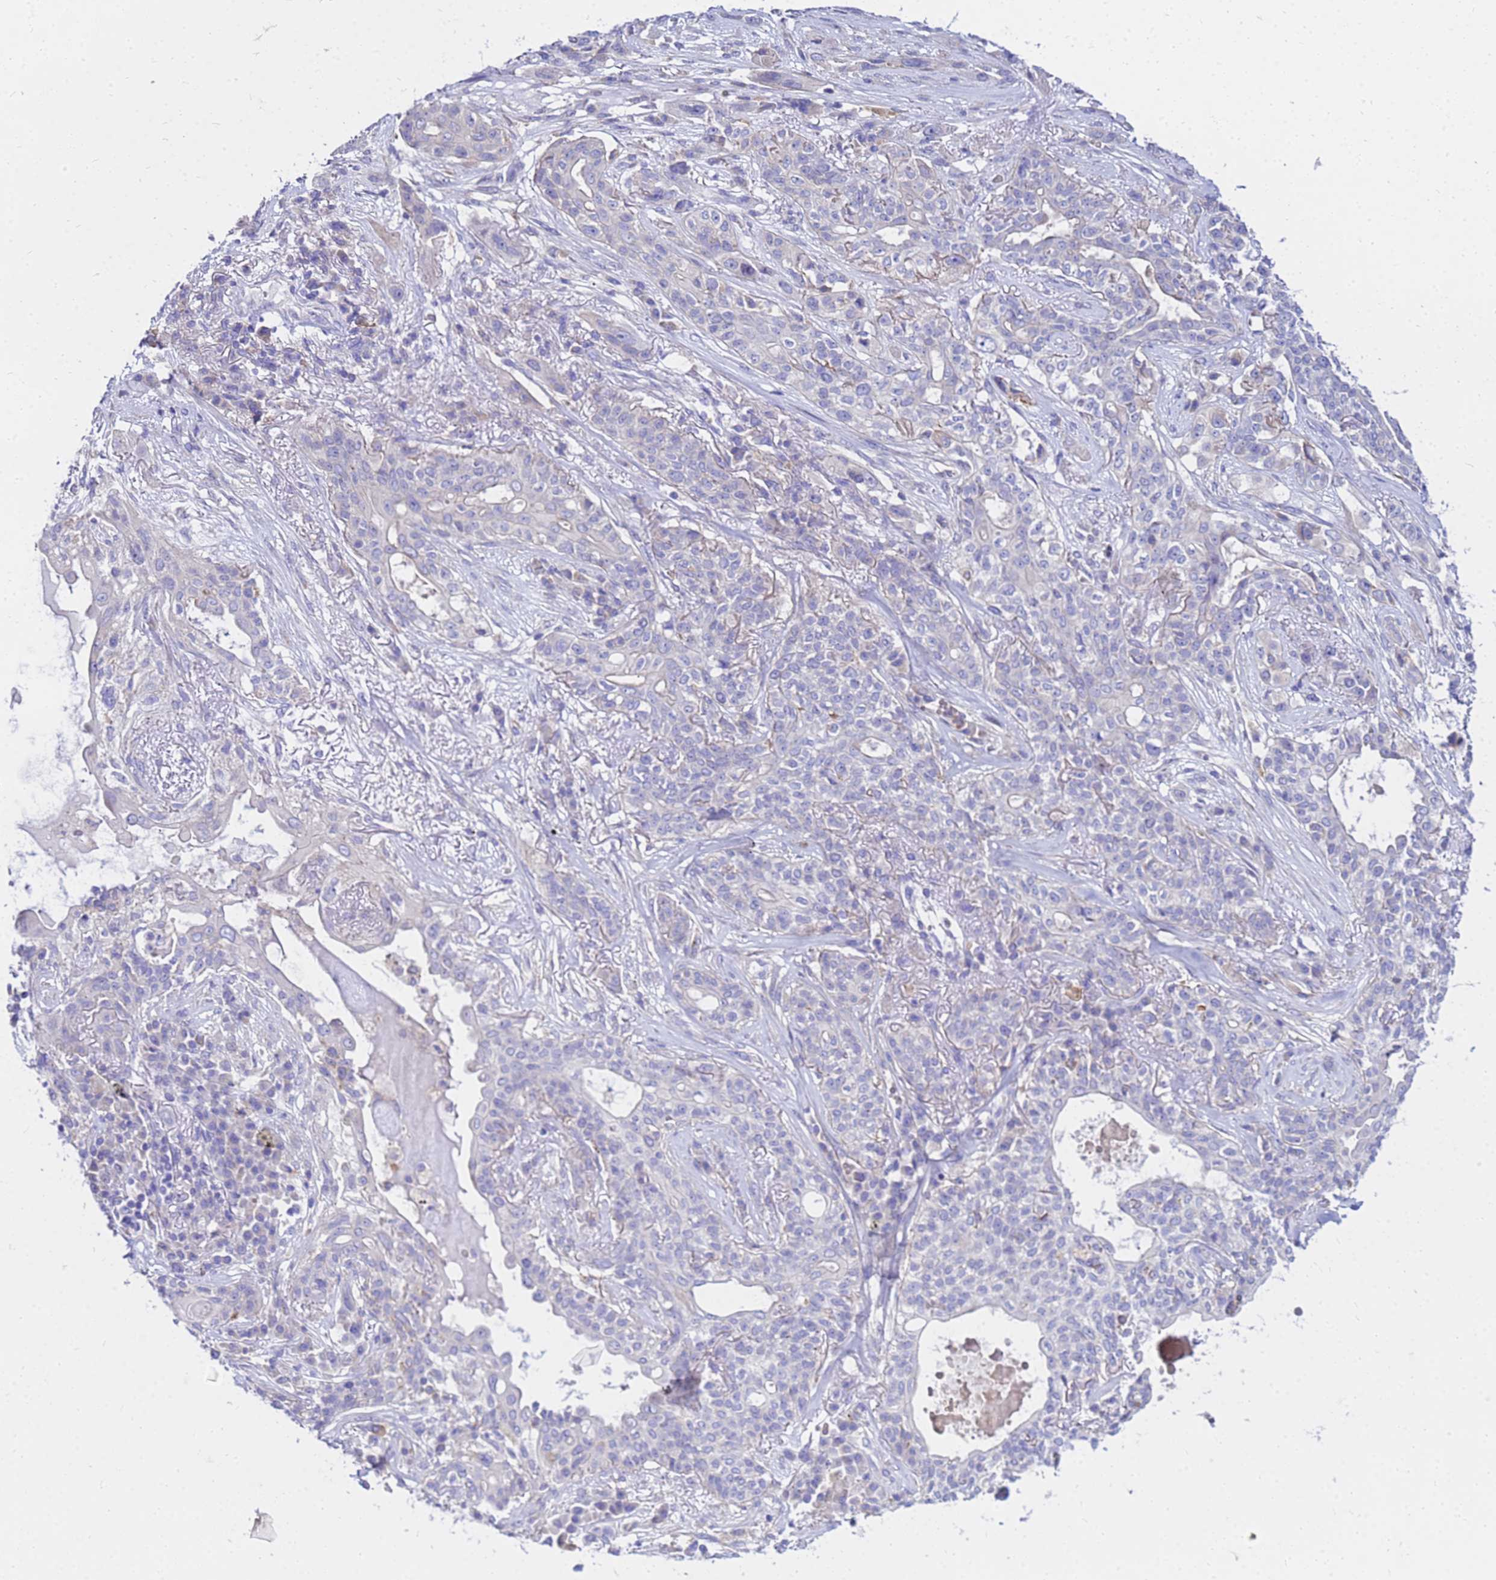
{"staining": {"intensity": "negative", "quantity": "none", "location": "none"}, "tissue": "lung cancer", "cell_type": "Tumor cells", "image_type": "cancer", "snomed": [{"axis": "morphology", "description": "Squamous cell carcinoma, NOS"}, {"axis": "topography", "description": "Lung"}], "caption": "IHC photomicrograph of squamous cell carcinoma (lung) stained for a protein (brown), which shows no expression in tumor cells.", "gene": "HERC5", "patient": {"sex": "female", "age": 70}}